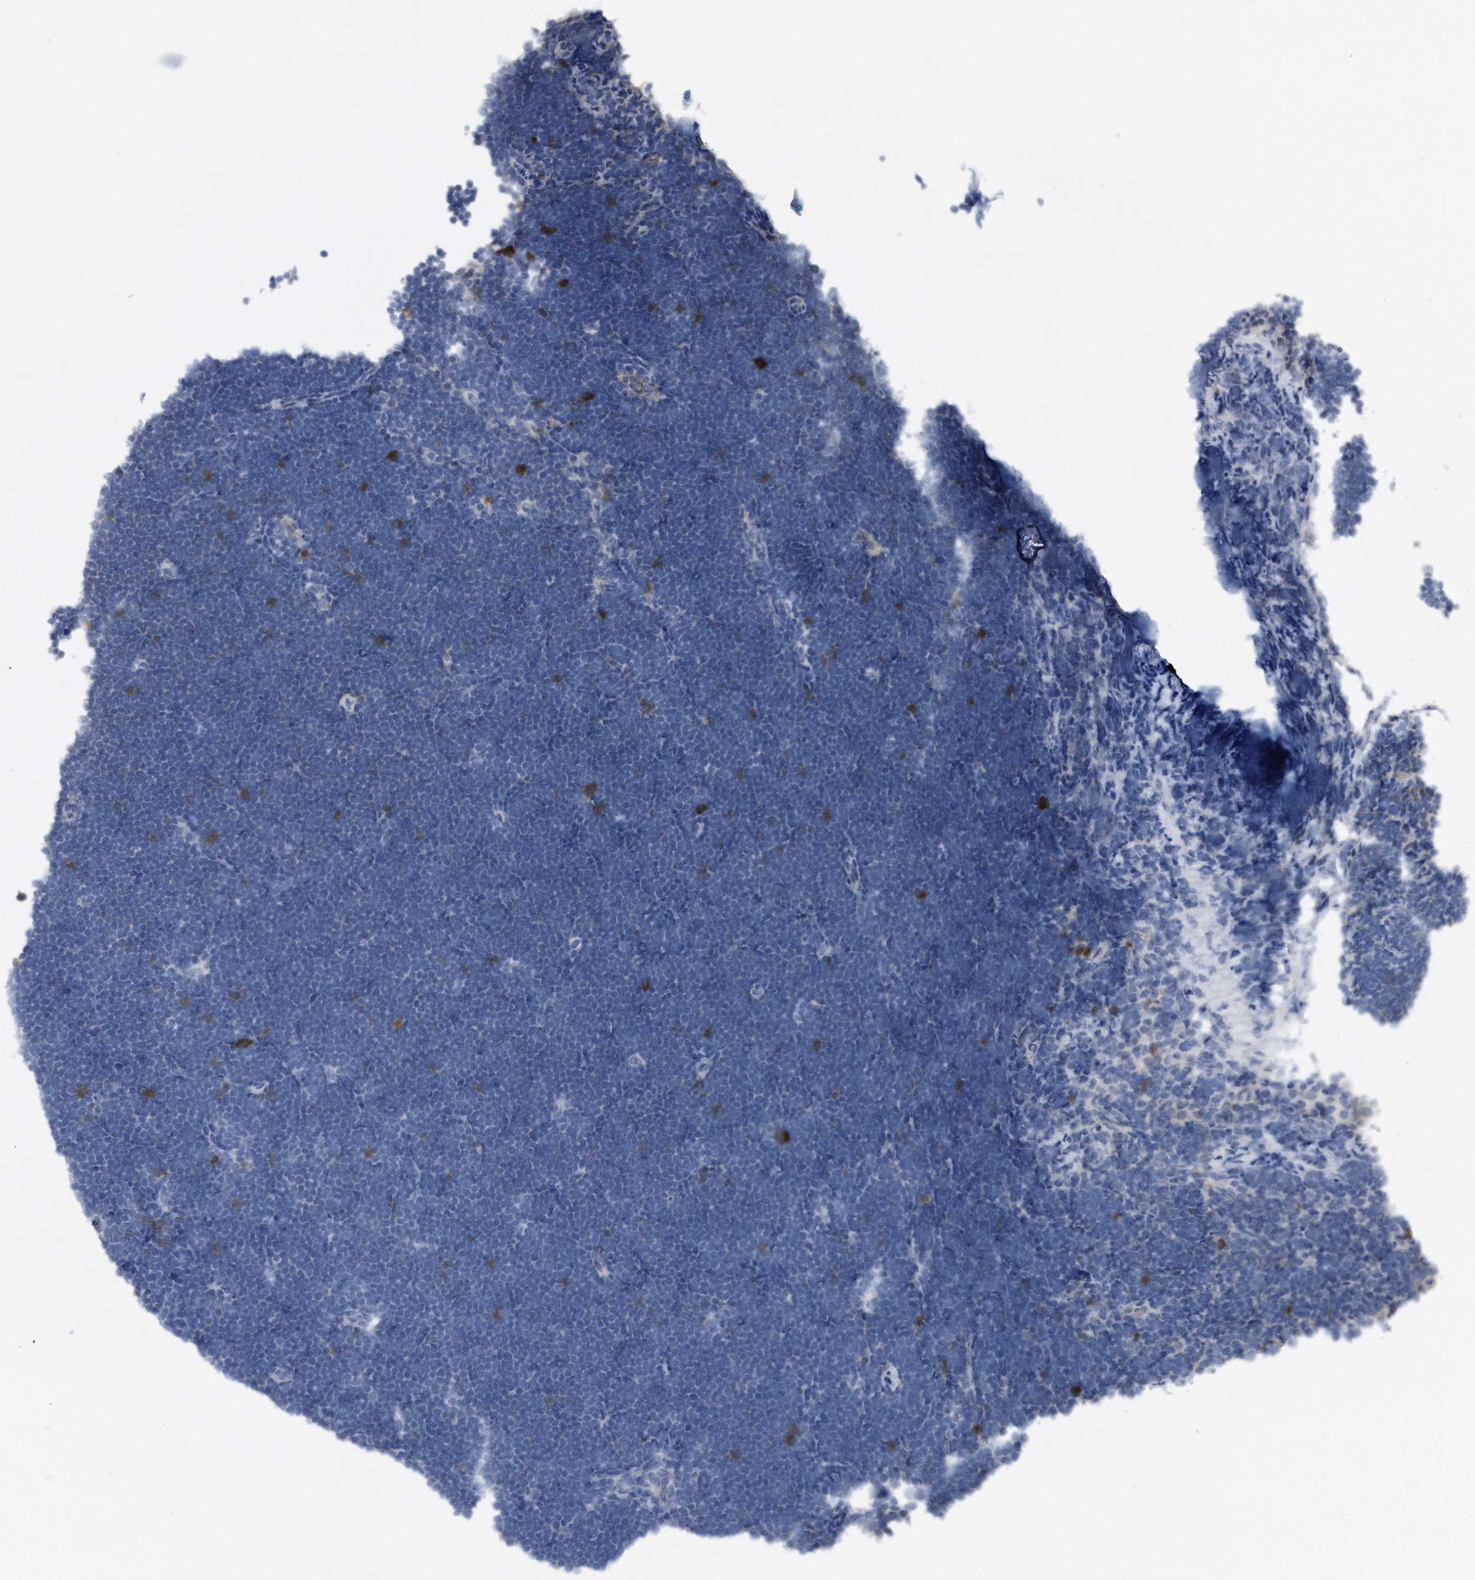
{"staining": {"intensity": "negative", "quantity": "none", "location": "none"}, "tissue": "lymphoma", "cell_type": "Tumor cells", "image_type": "cancer", "snomed": [{"axis": "morphology", "description": "Malignant lymphoma, non-Hodgkin's type, High grade"}, {"axis": "topography", "description": "Lymph node"}], "caption": "Immunohistochemical staining of malignant lymphoma, non-Hodgkin's type (high-grade) shows no significant expression in tumor cells.", "gene": "ASNS", "patient": {"sex": "male", "age": 13}}